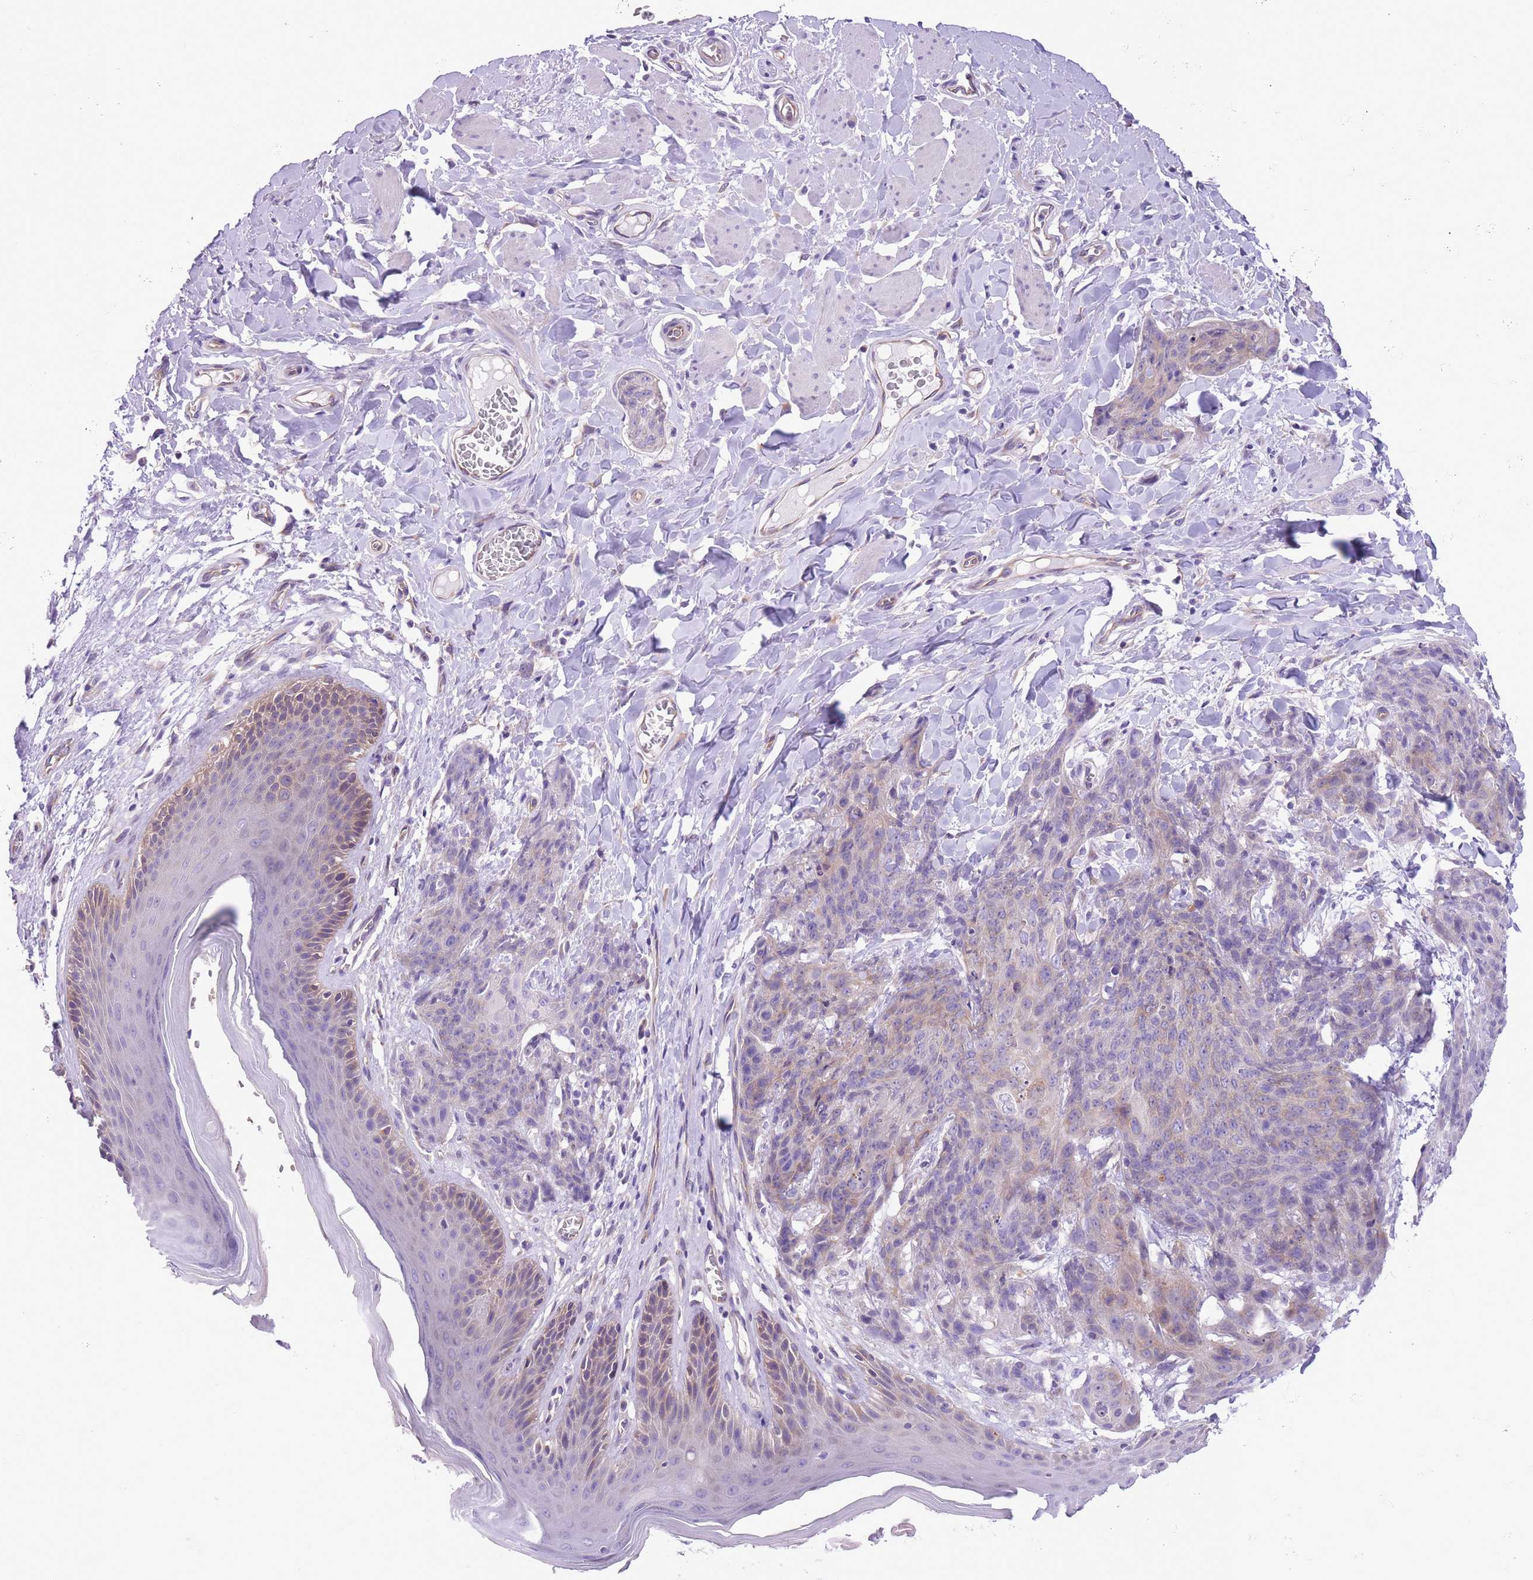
{"staining": {"intensity": "weak", "quantity": "<25%", "location": "cytoplasmic/membranous"}, "tissue": "skin cancer", "cell_type": "Tumor cells", "image_type": "cancer", "snomed": [{"axis": "morphology", "description": "Squamous cell carcinoma, NOS"}, {"axis": "topography", "description": "Skin"}, {"axis": "topography", "description": "Vulva"}], "caption": "Image shows no significant protein staining in tumor cells of squamous cell carcinoma (skin).", "gene": "WWOX", "patient": {"sex": "female", "age": 85}}